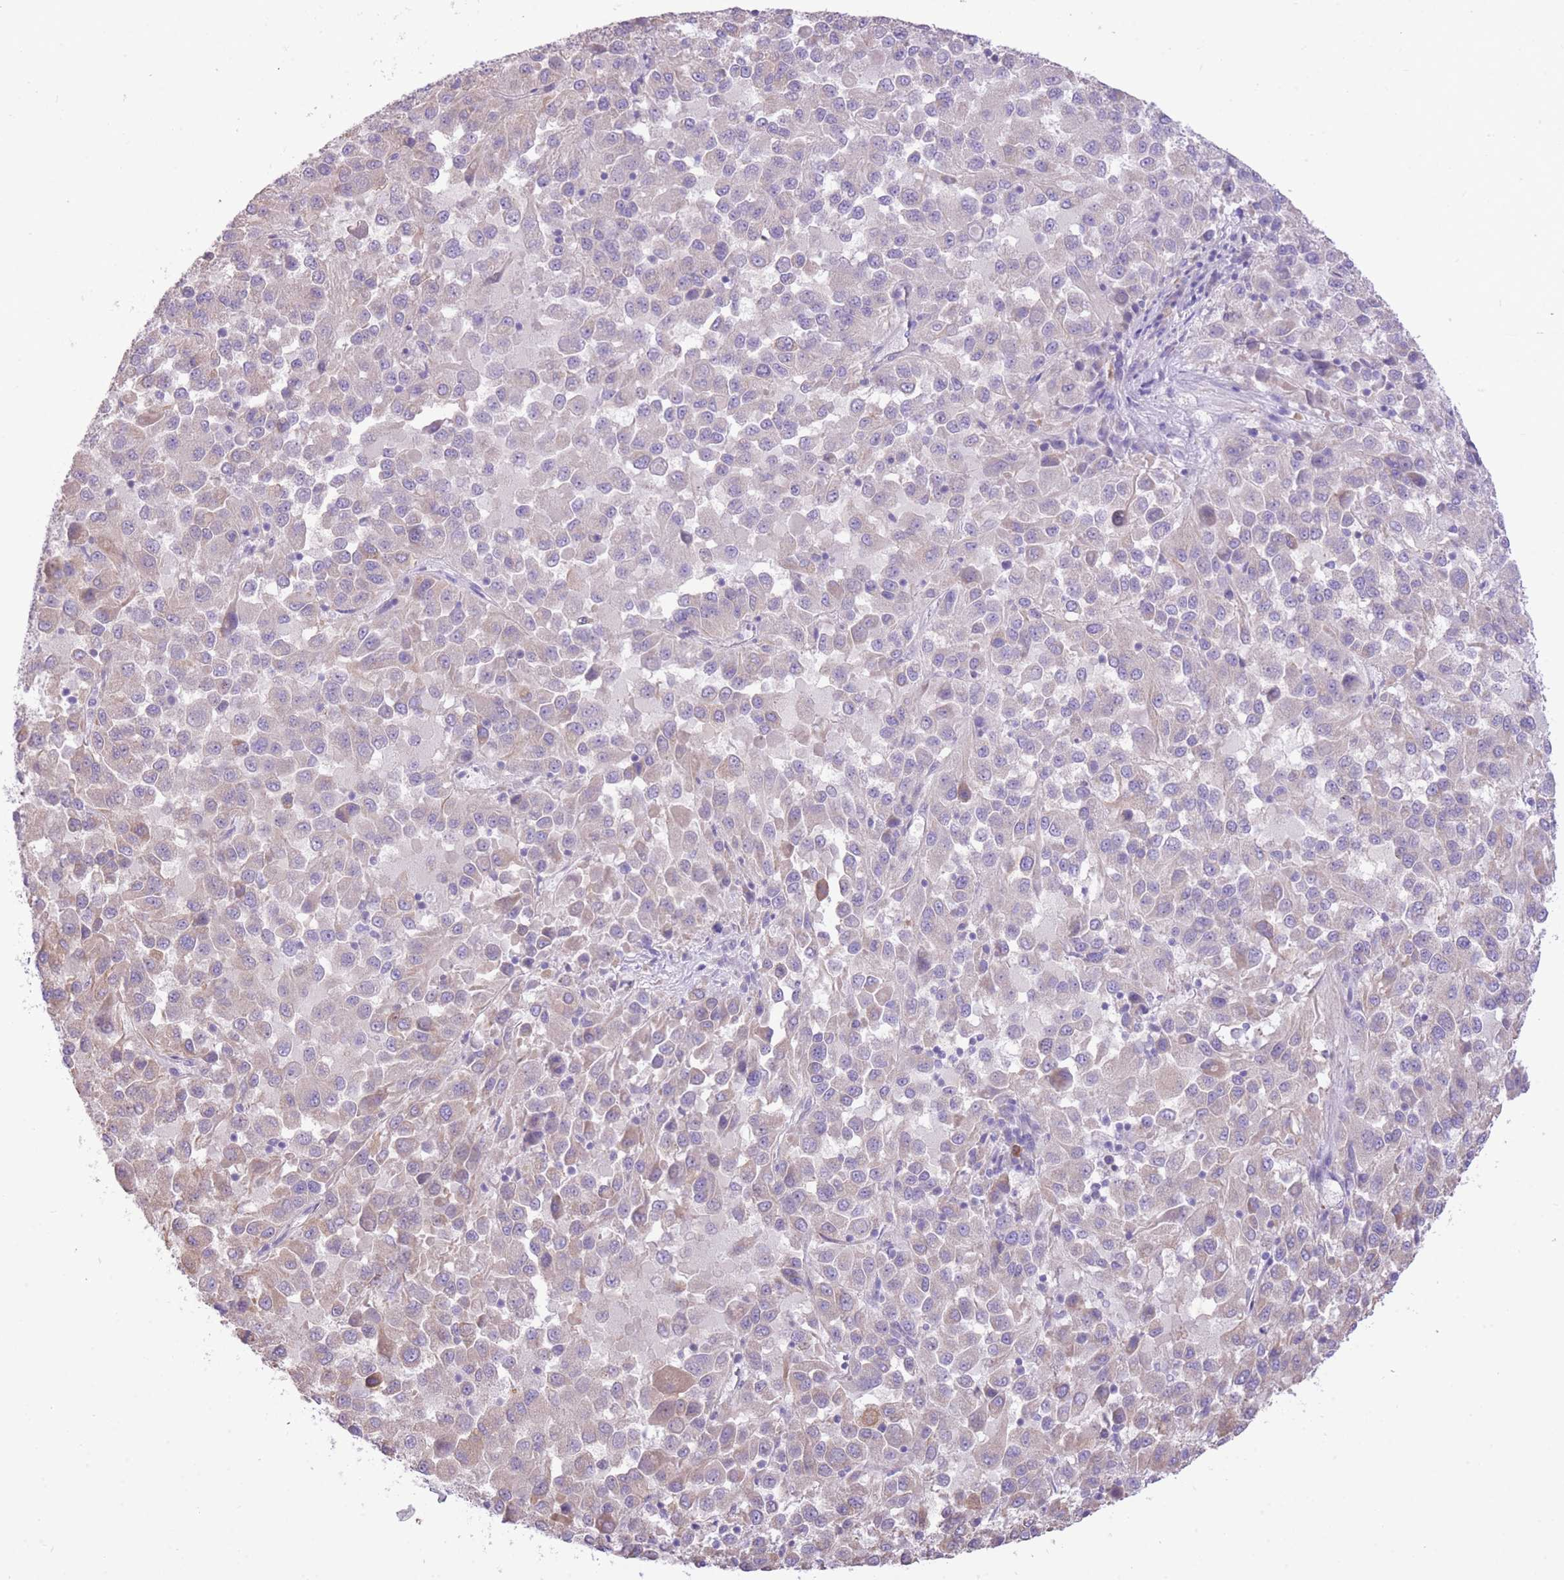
{"staining": {"intensity": "negative", "quantity": "none", "location": "none"}, "tissue": "melanoma", "cell_type": "Tumor cells", "image_type": "cancer", "snomed": [{"axis": "morphology", "description": "Malignant melanoma, Metastatic site"}, {"axis": "topography", "description": "Lung"}], "caption": "This is a histopathology image of immunohistochemistry (IHC) staining of melanoma, which shows no staining in tumor cells. The staining is performed using DAB (3,3'-diaminobenzidine) brown chromogen with nuclei counter-stained in using hematoxylin.", "gene": "RHOU", "patient": {"sex": "male", "age": 64}}